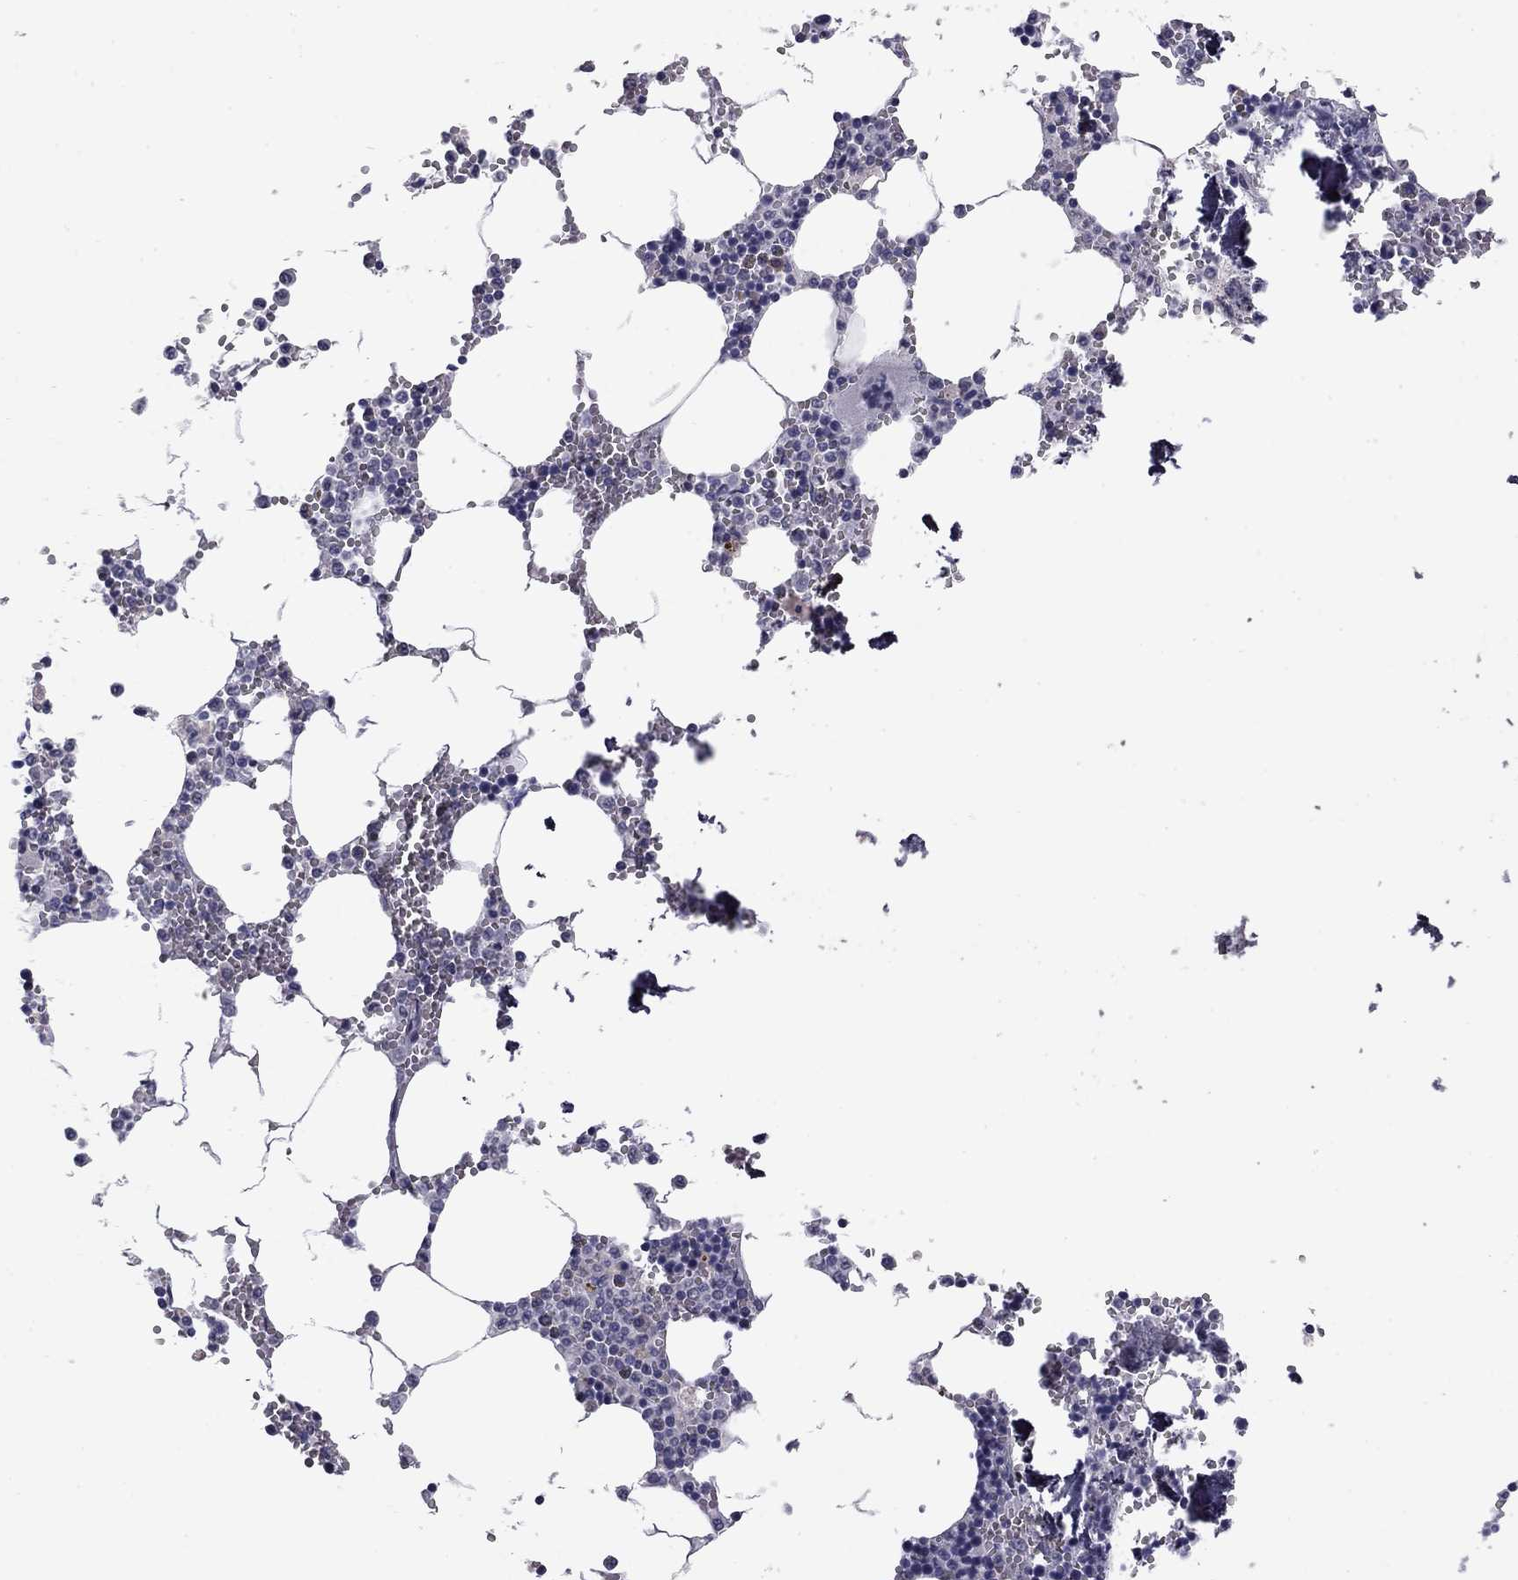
{"staining": {"intensity": "moderate", "quantity": "<25%", "location": "cytoplasmic/membranous"}, "tissue": "bone marrow", "cell_type": "Hematopoietic cells", "image_type": "normal", "snomed": [{"axis": "morphology", "description": "Normal tissue, NOS"}, {"axis": "topography", "description": "Bone marrow"}], "caption": "Bone marrow was stained to show a protein in brown. There is low levels of moderate cytoplasmic/membranous positivity in about <25% of hematopoietic cells. (IHC, brightfield microscopy, high magnification).", "gene": "PRRT2", "patient": {"sex": "male", "age": 54}}